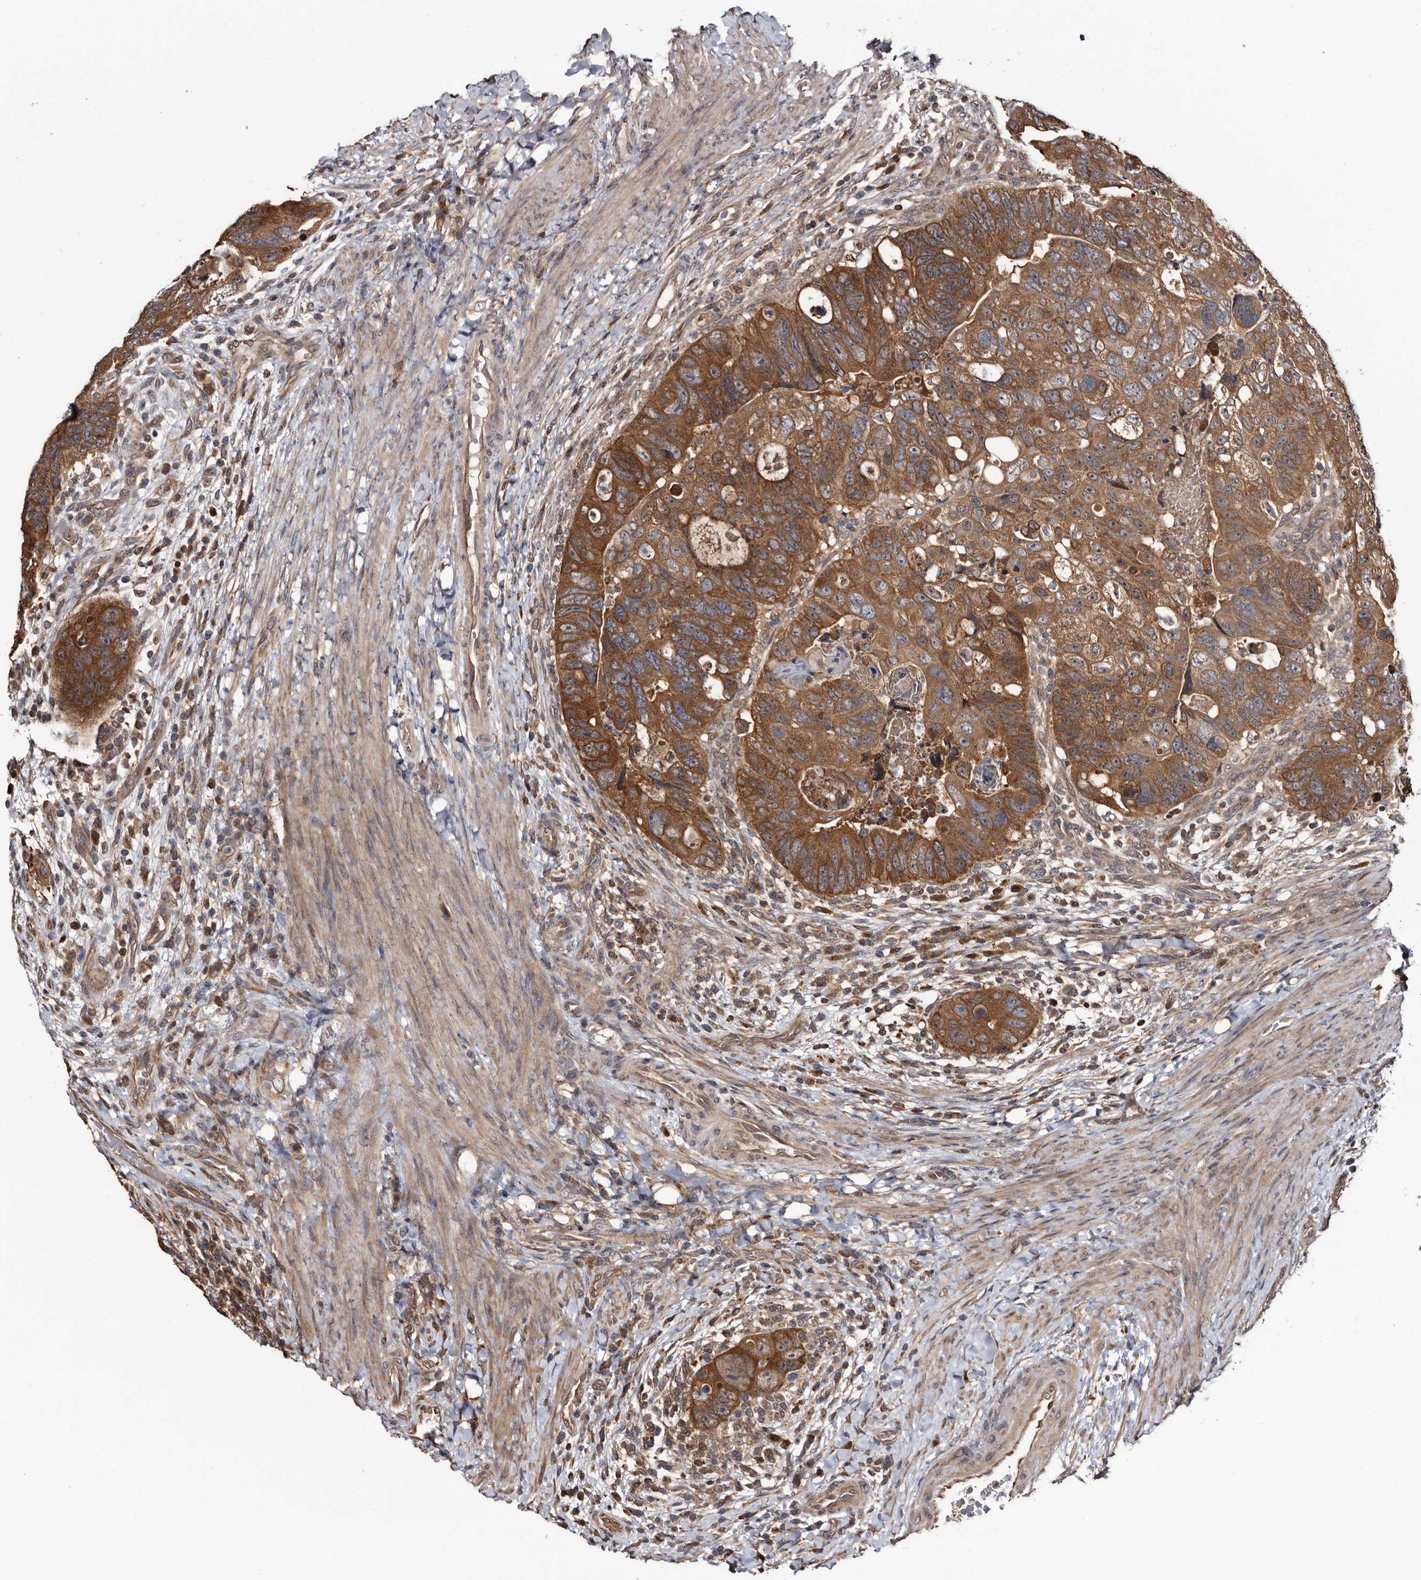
{"staining": {"intensity": "strong", "quantity": ">75%", "location": "cytoplasmic/membranous"}, "tissue": "colorectal cancer", "cell_type": "Tumor cells", "image_type": "cancer", "snomed": [{"axis": "morphology", "description": "Adenocarcinoma, NOS"}, {"axis": "topography", "description": "Rectum"}], "caption": "IHC of human colorectal adenocarcinoma reveals high levels of strong cytoplasmic/membranous positivity in approximately >75% of tumor cells.", "gene": "TTI2", "patient": {"sex": "male", "age": 59}}